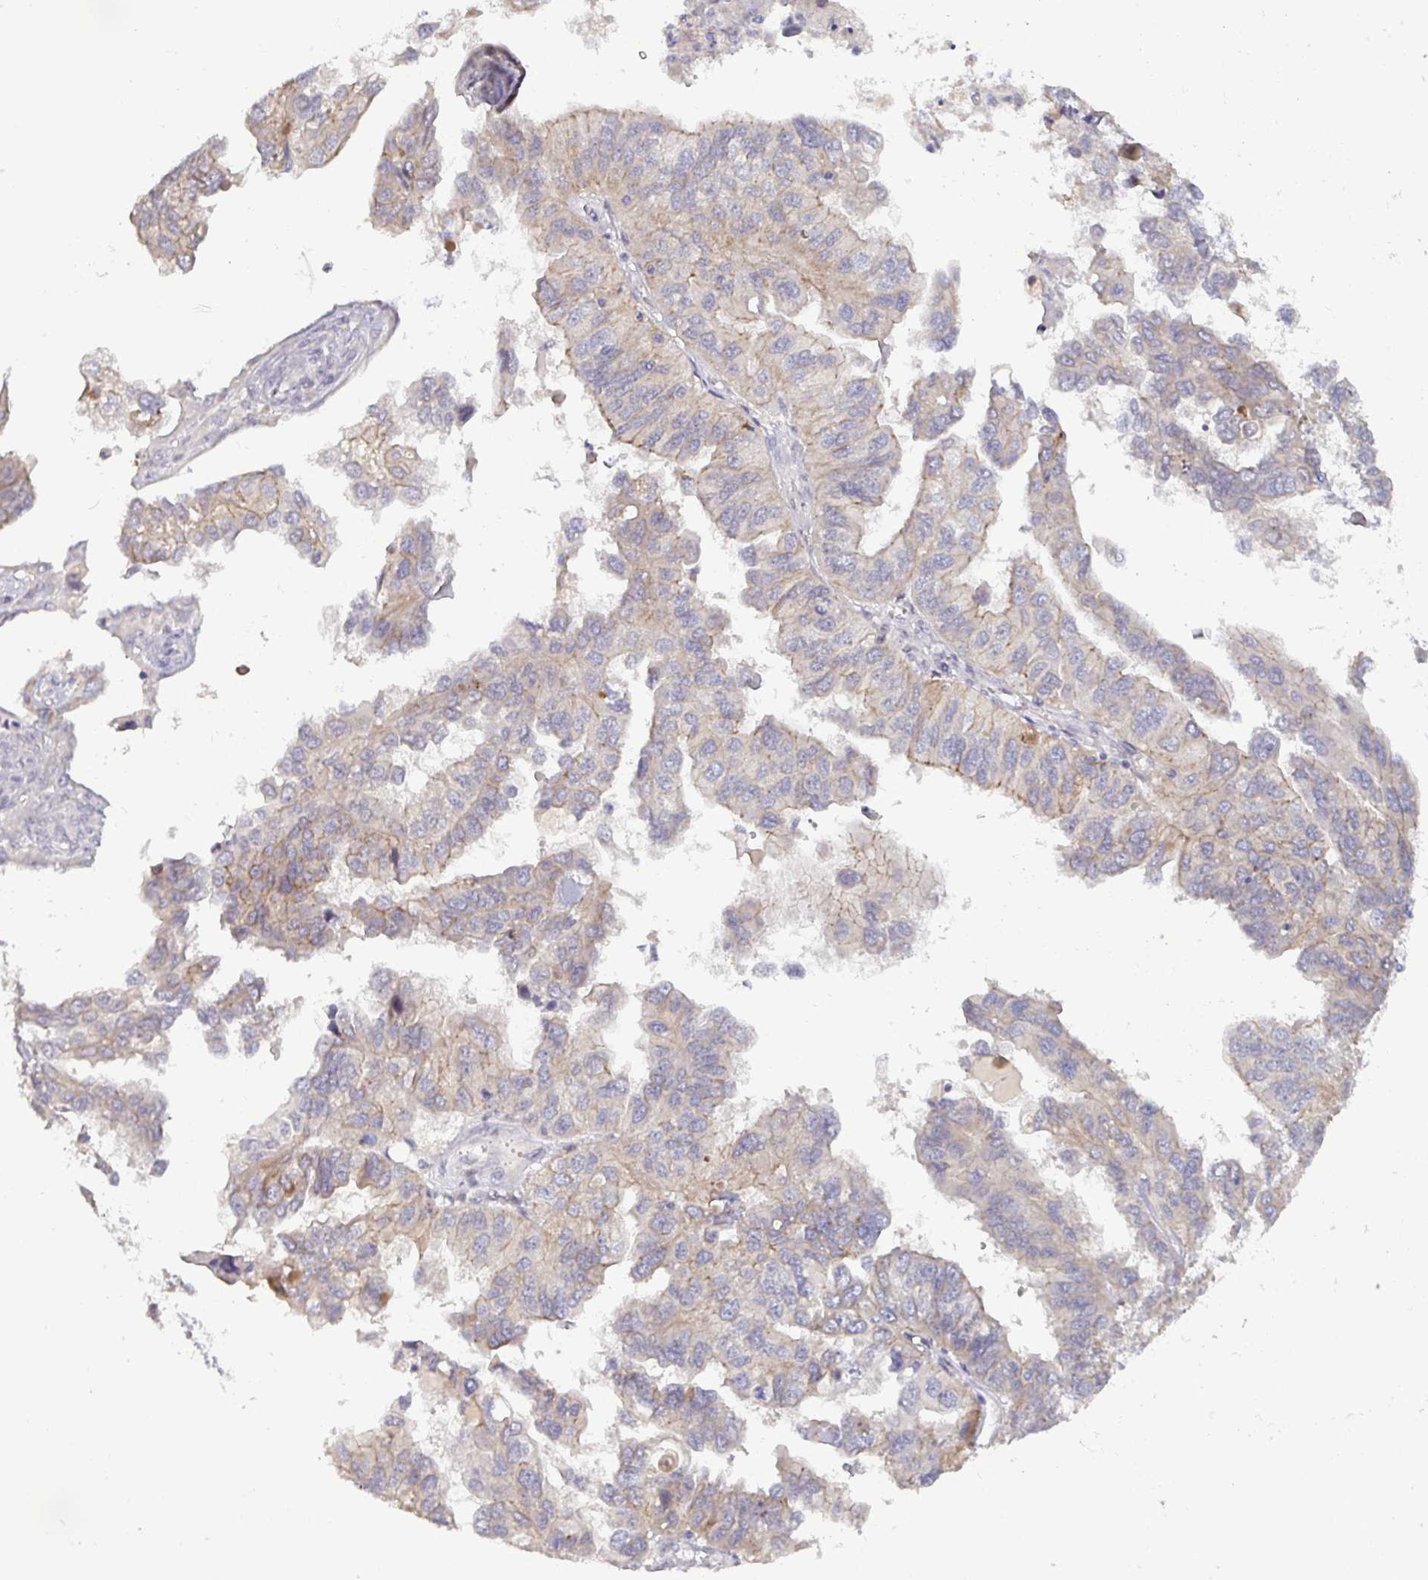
{"staining": {"intensity": "moderate", "quantity": "25%-75%", "location": "cytoplasmic/membranous"}, "tissue": "ovarian cancer", "cell_type": "Tumor cells", "image_type": "cancer", "snomed": [{"axis": "morphology", "description": "Cystadenocarcinoma, serous, NOS"}, {"axis": "topography", "description": "Ovary"}], "caption": "A high-resolution image shows immunohistochemistry staining of ovarian cancer, which exhibits moderate cytoplasmic/membranous staining in approximately 25%-75% of tumor cells. The protein of interest is stained brown, and the nuclei are stained in blue (DAB (3,3'-diaminobenzidine) IHC with brightfield microscopy, high magnification).", "gene": "GSTM1", "patient": {"sex": "female", "age": 79}}